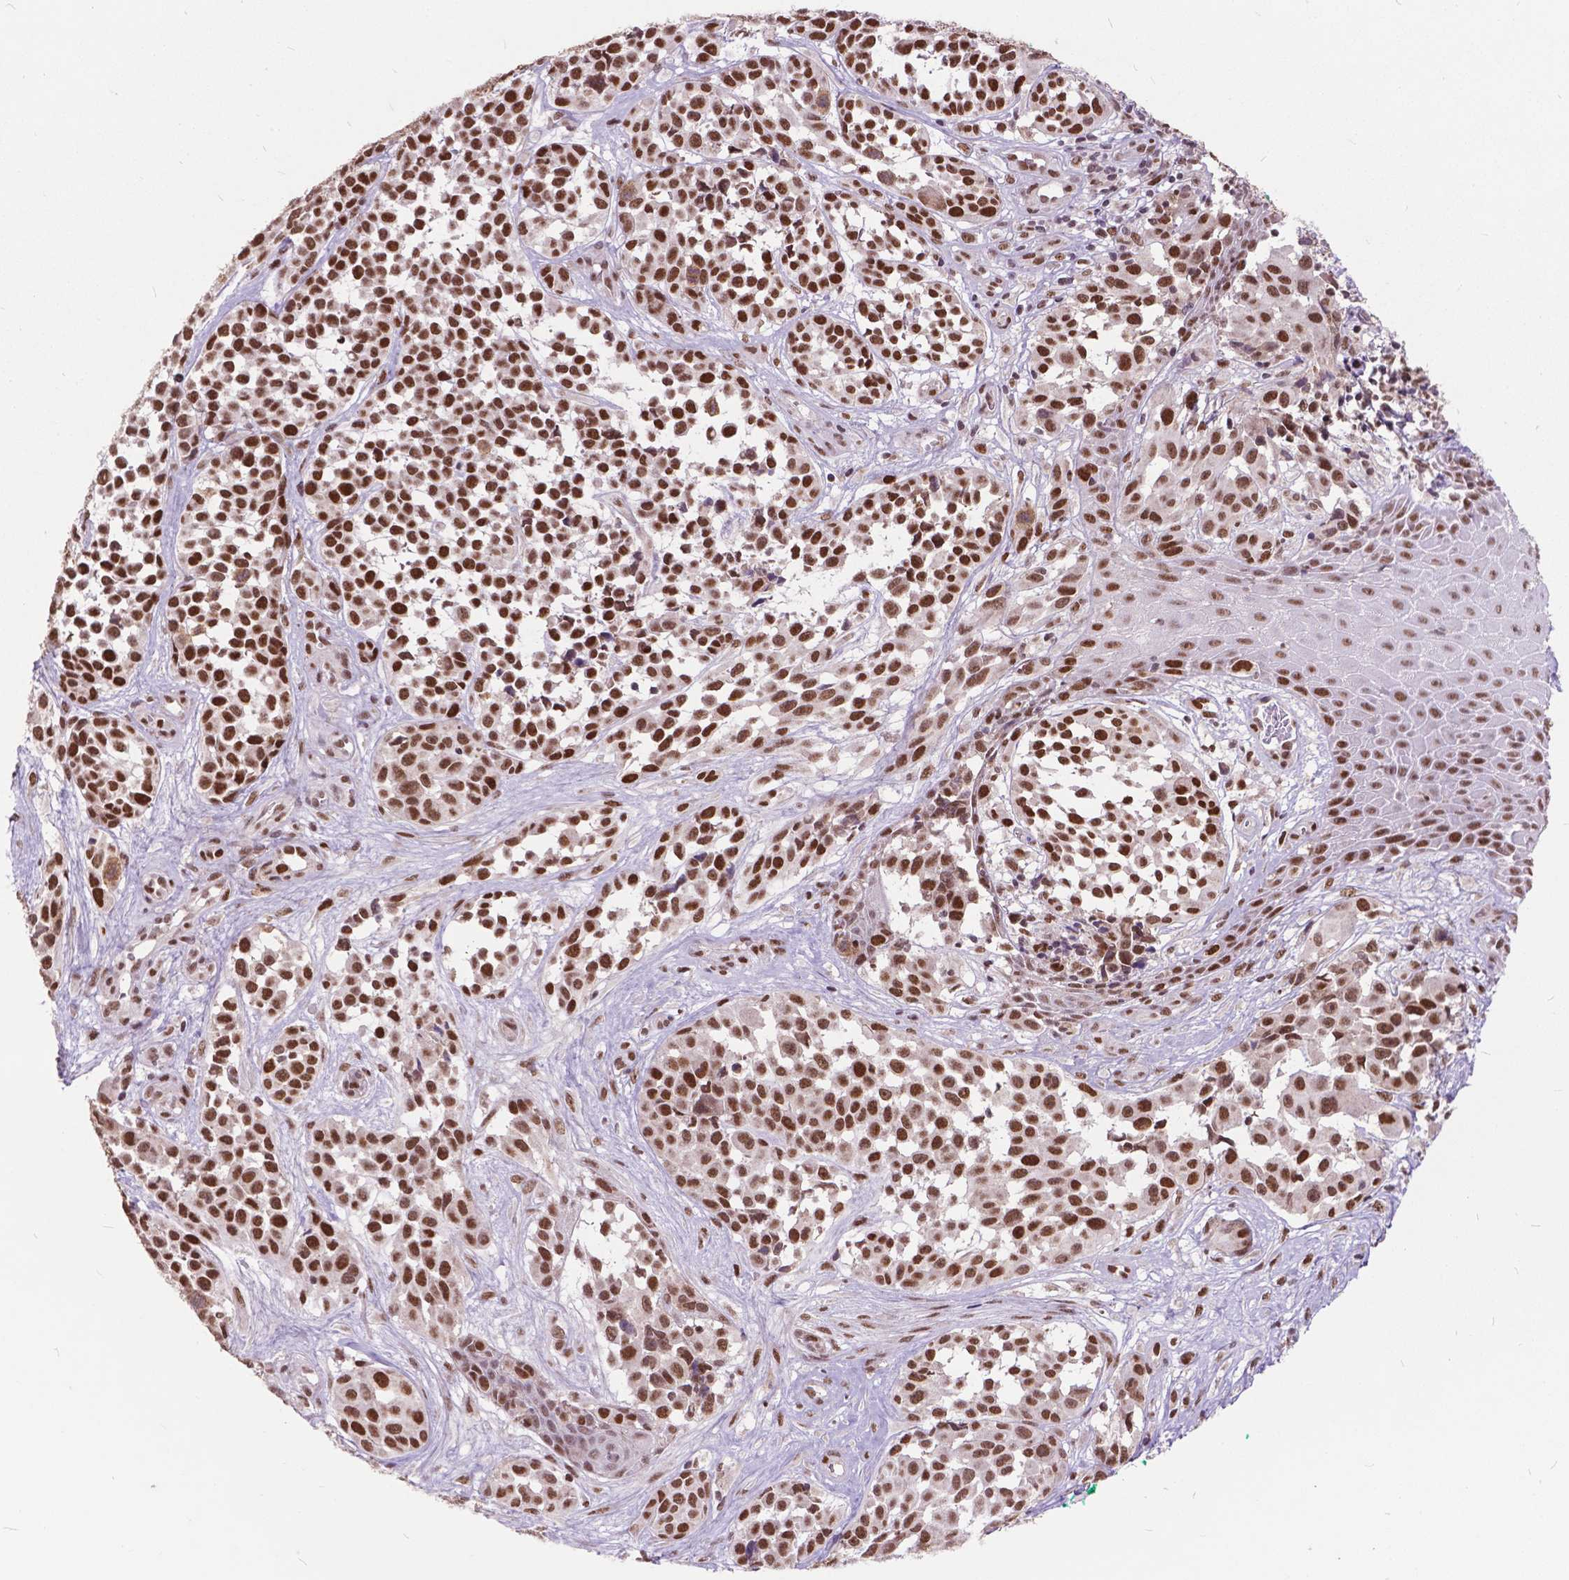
{"staining": {"intensity": "strong", "quantity": ">75%", "location": "nuclear"}, "tissue": "melanoma", "cell_type": "Tumor cells", "image_type": "cancer", "snomed": [{"axis": "morphology", "description": "Malignant melanoma, NOS"}, {"axis": "topography", "description": "Skin"}], "caption": "Immunohistochemical staining of melanoma shows high levels of strong nuclear protein expression in approximately >75% of tumor cells.", "gene": "MSH2", "patient": {"sex": "female", "age": 88}}